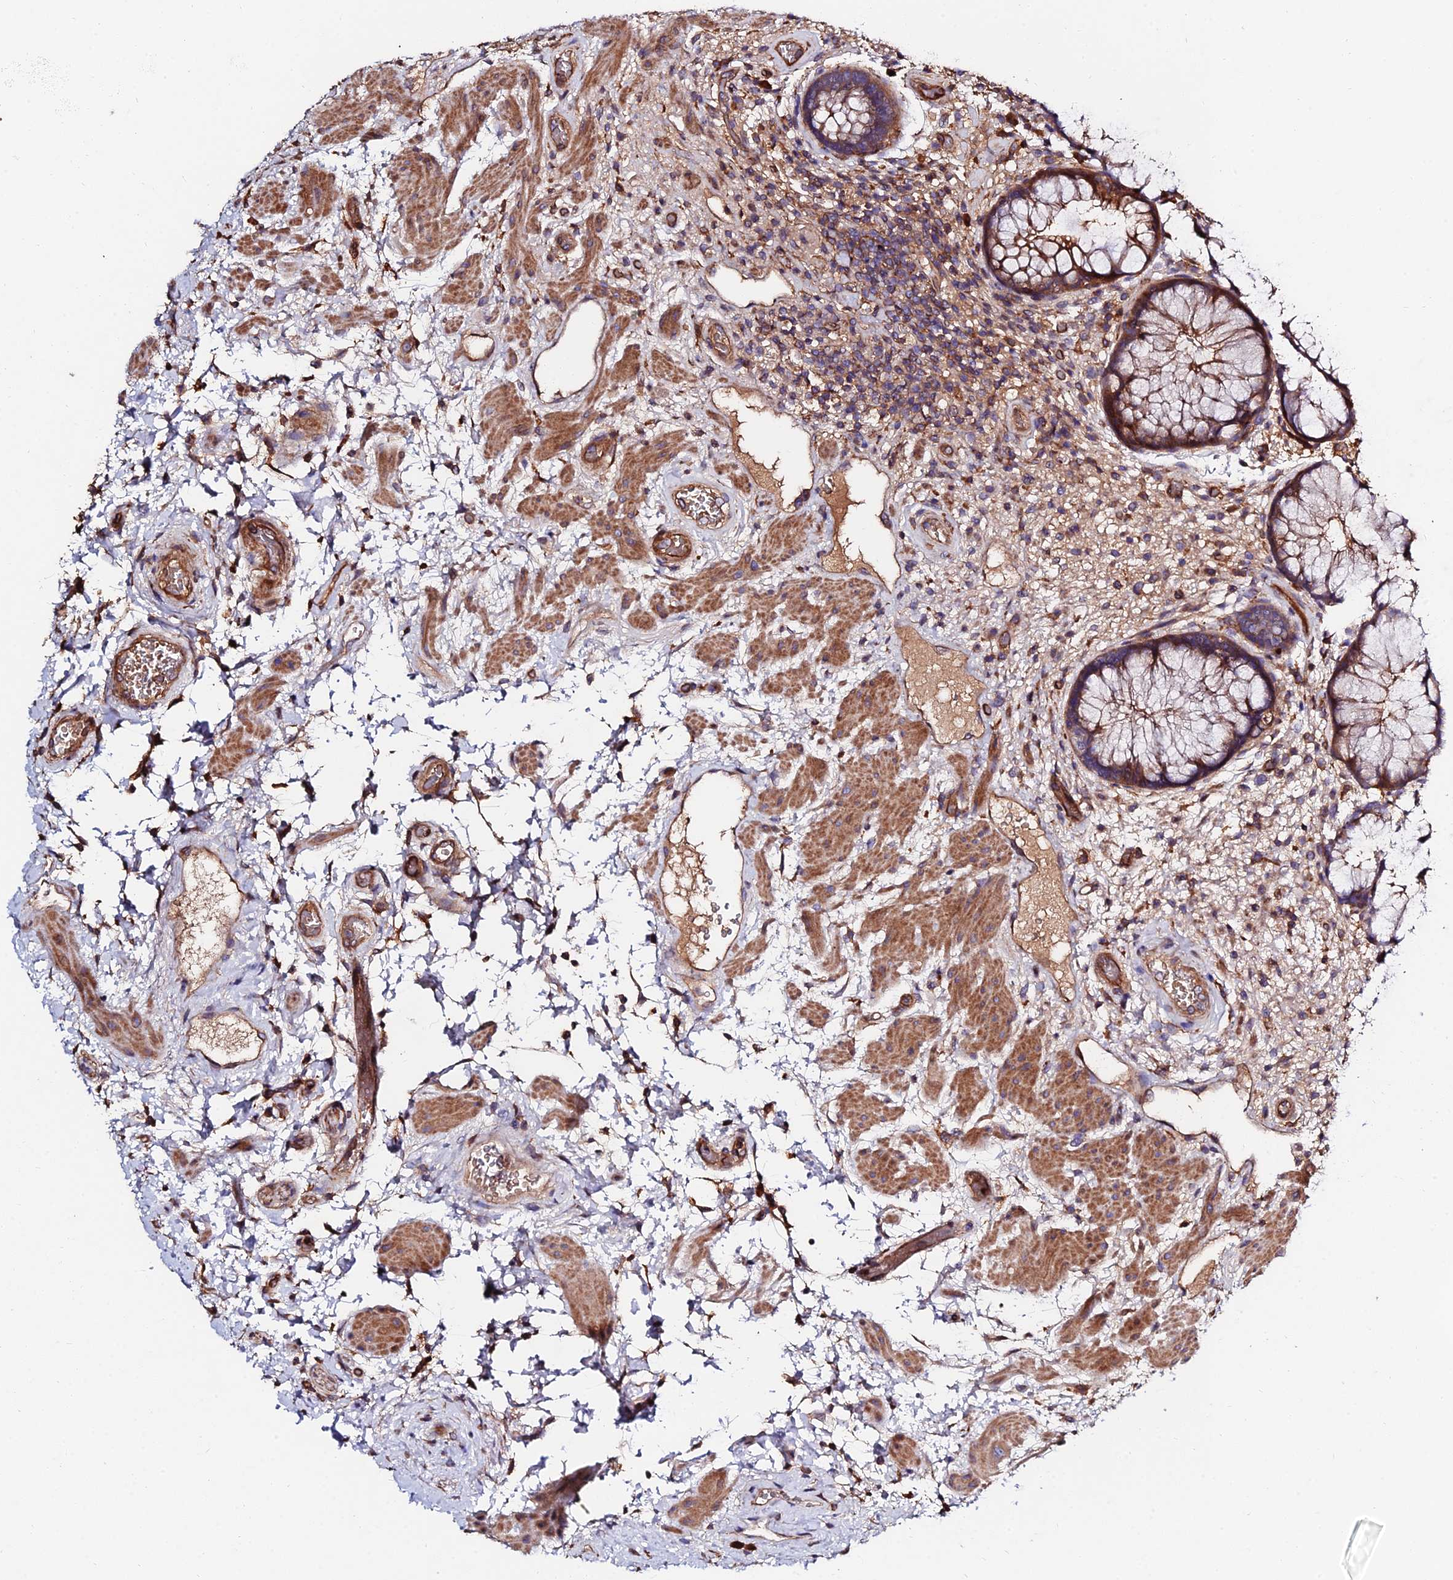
{"staining": {"intensity": "strong", "quantity": "25%-75%", "location": "cytoplasmic/membranous"}, "tissue": "rectum", "cell_type": "Glandular cells", "image_type": "normal", "snomed": [{"axis": "morphology", "description": "Normal tissue, NOS"}, {"axis": "topography", "description": "Rectum"}], "caption": "Protein analysis of unremarkable rectum reveals strong cytoplasmic/membranous positivity in approximately 25%-75% of glandular cells.", "gene": "EXT1", "patient": {"sex": "male", "age": 51}}